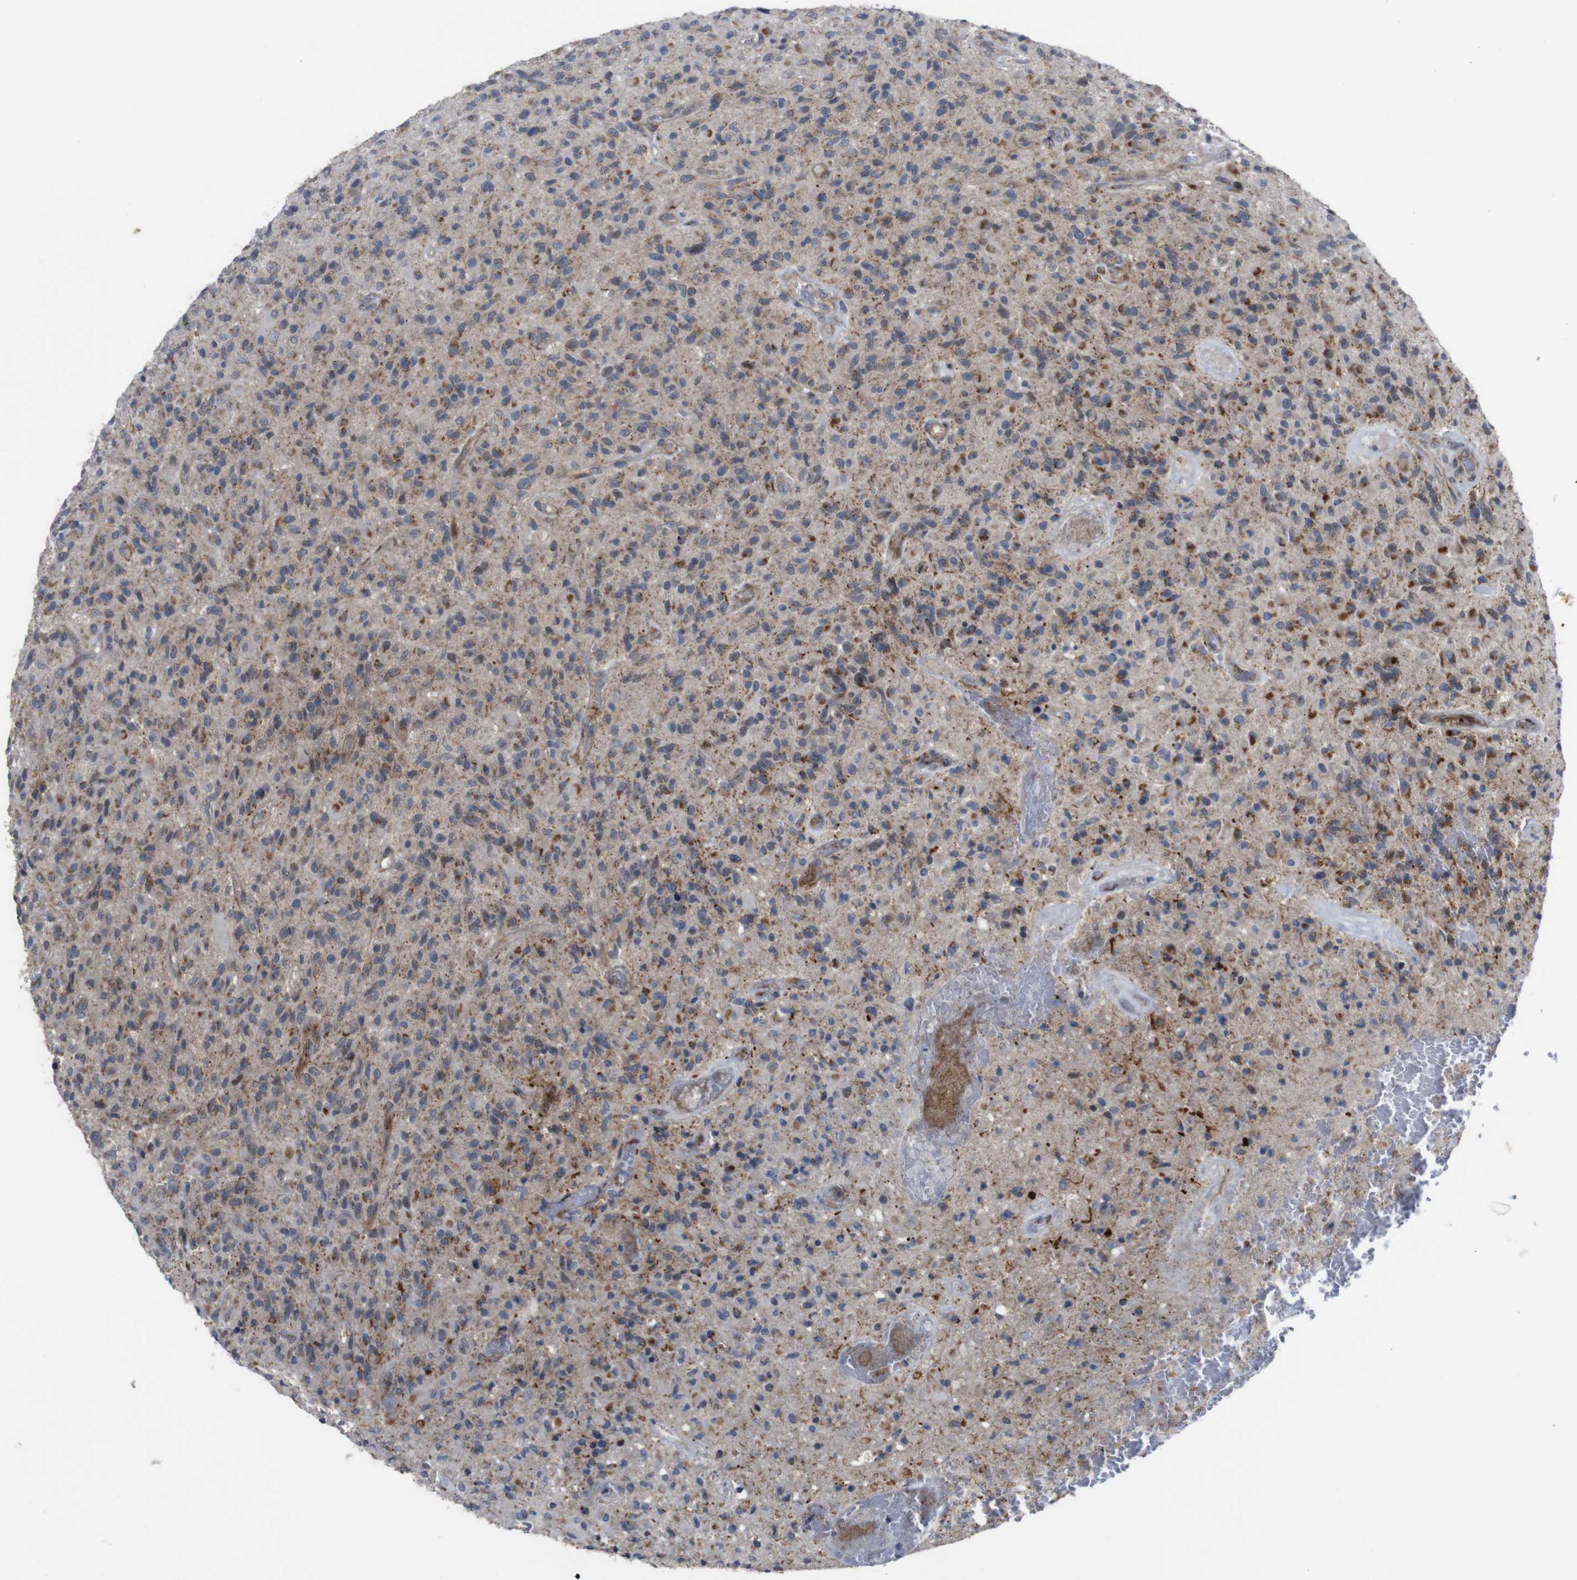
{"staining": {"intensity": "strong", "quantity": "<25%", "location": "cytoplasmic/membranous"}, "tissue": "glioma", "cell_type": "Tumor cells", "image_type": "cancer", "snomed": [{"axis": "morphology", "description": "Glioma, malignant, High grade"}, {"axis": "topography", "description": "Brain"}], "caption": "Protein expression analysis of glioma reveals strong cytoplasmic/membranous expression in approximately <25% of tumor cells.", "gene": "ATP7B", "patient": {"sex": "male", "age": 71}}